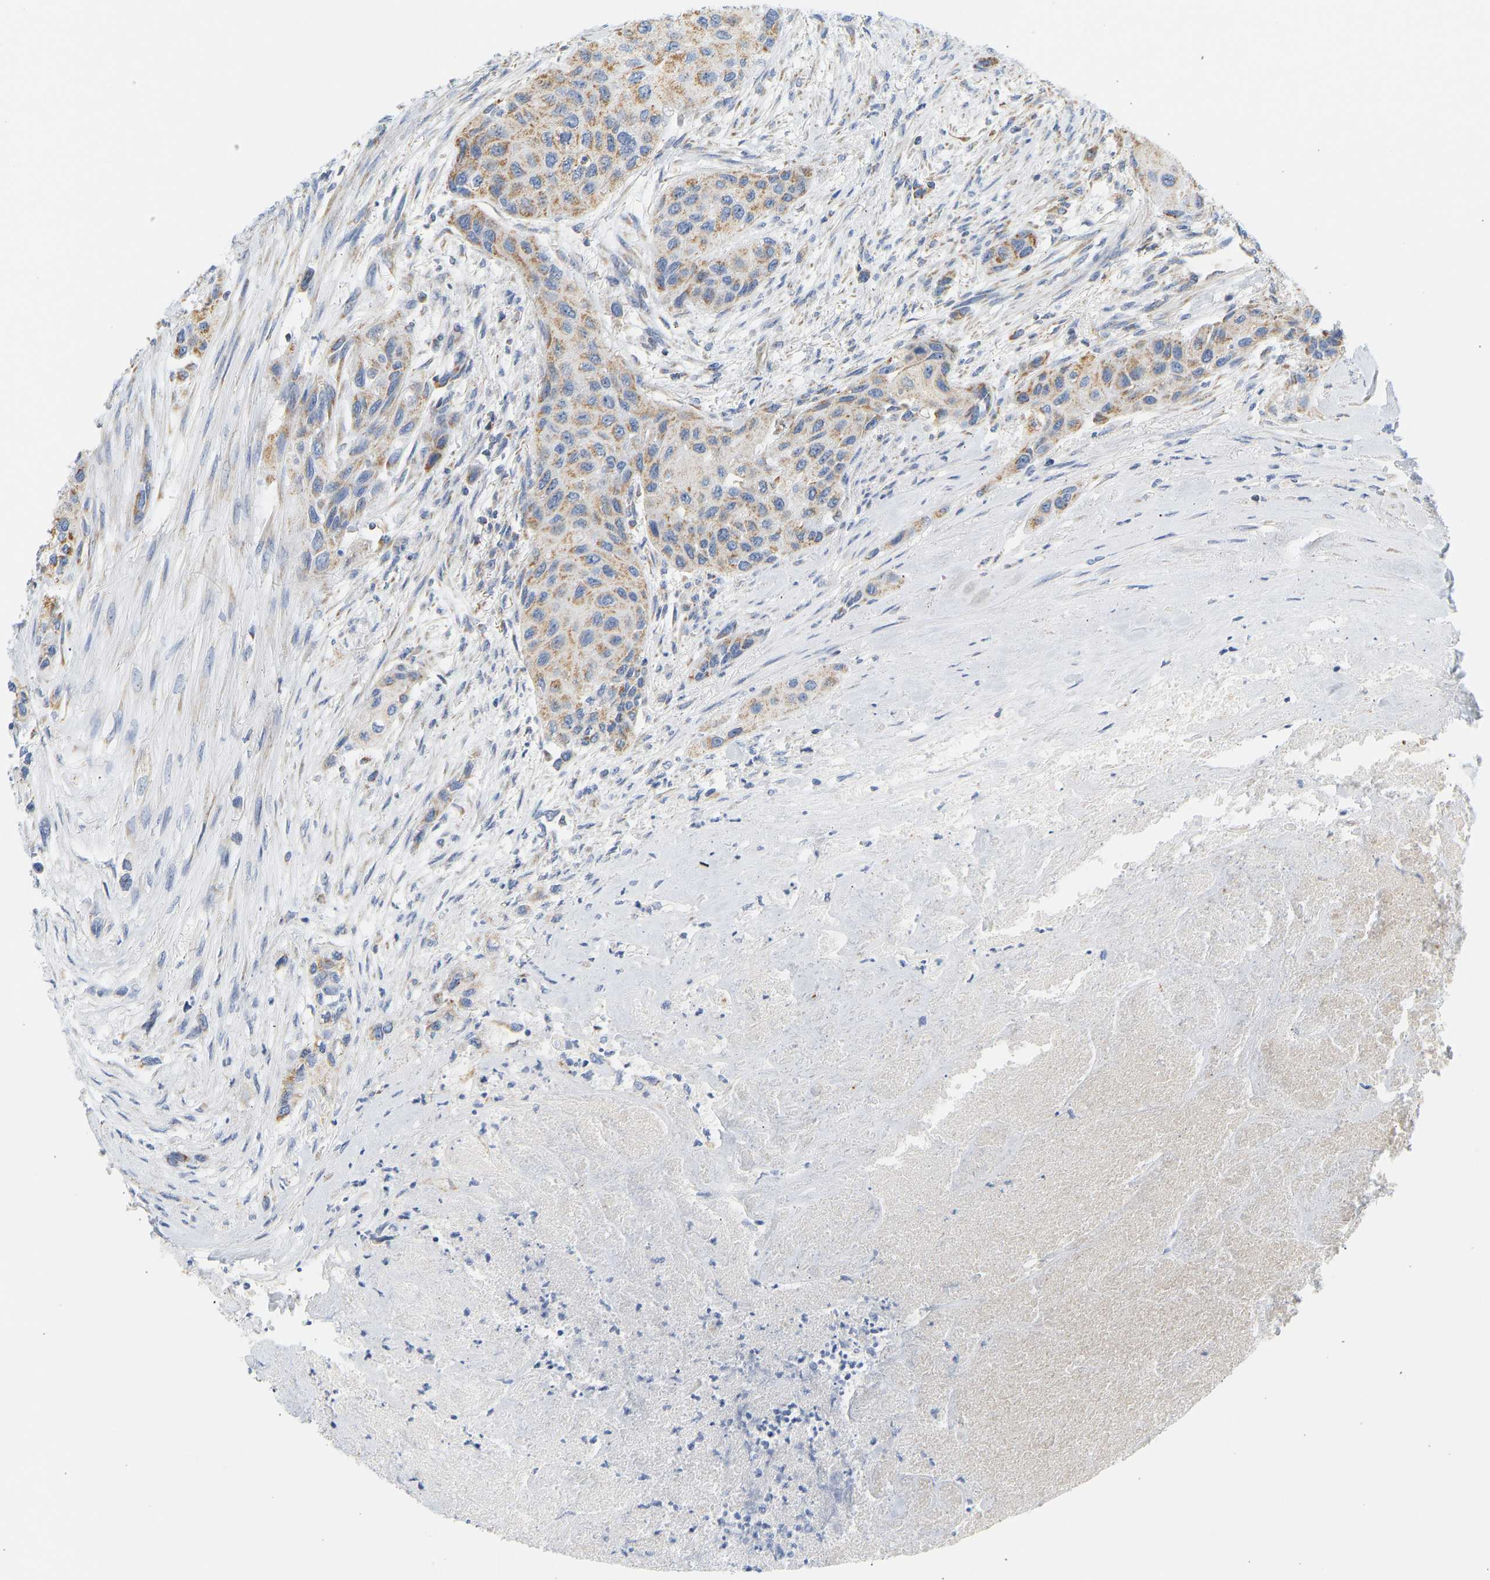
{"staining": {"intensity": "weak", "quantity": "25%-75%", "location": "cytoplasmic/membranous"}, "tissue": "urothelial cancer", "cell_type": "Tumor cells", "image_type": "cancer", "snomed": [{"axis": "morphology", "description": "Urothelial carcinoma, High grade"}, {"axis": "topography", "description": "Urinary bladder"}], "caption": "Protein expression analysis of human urothelial carcinoma (high-grade) reveals weak cytoplasmic/membranous staining in about 25%-75% of tumor cells.", "gene": "GRPEL2", "patient": {"sex": "female", "age": 56}}